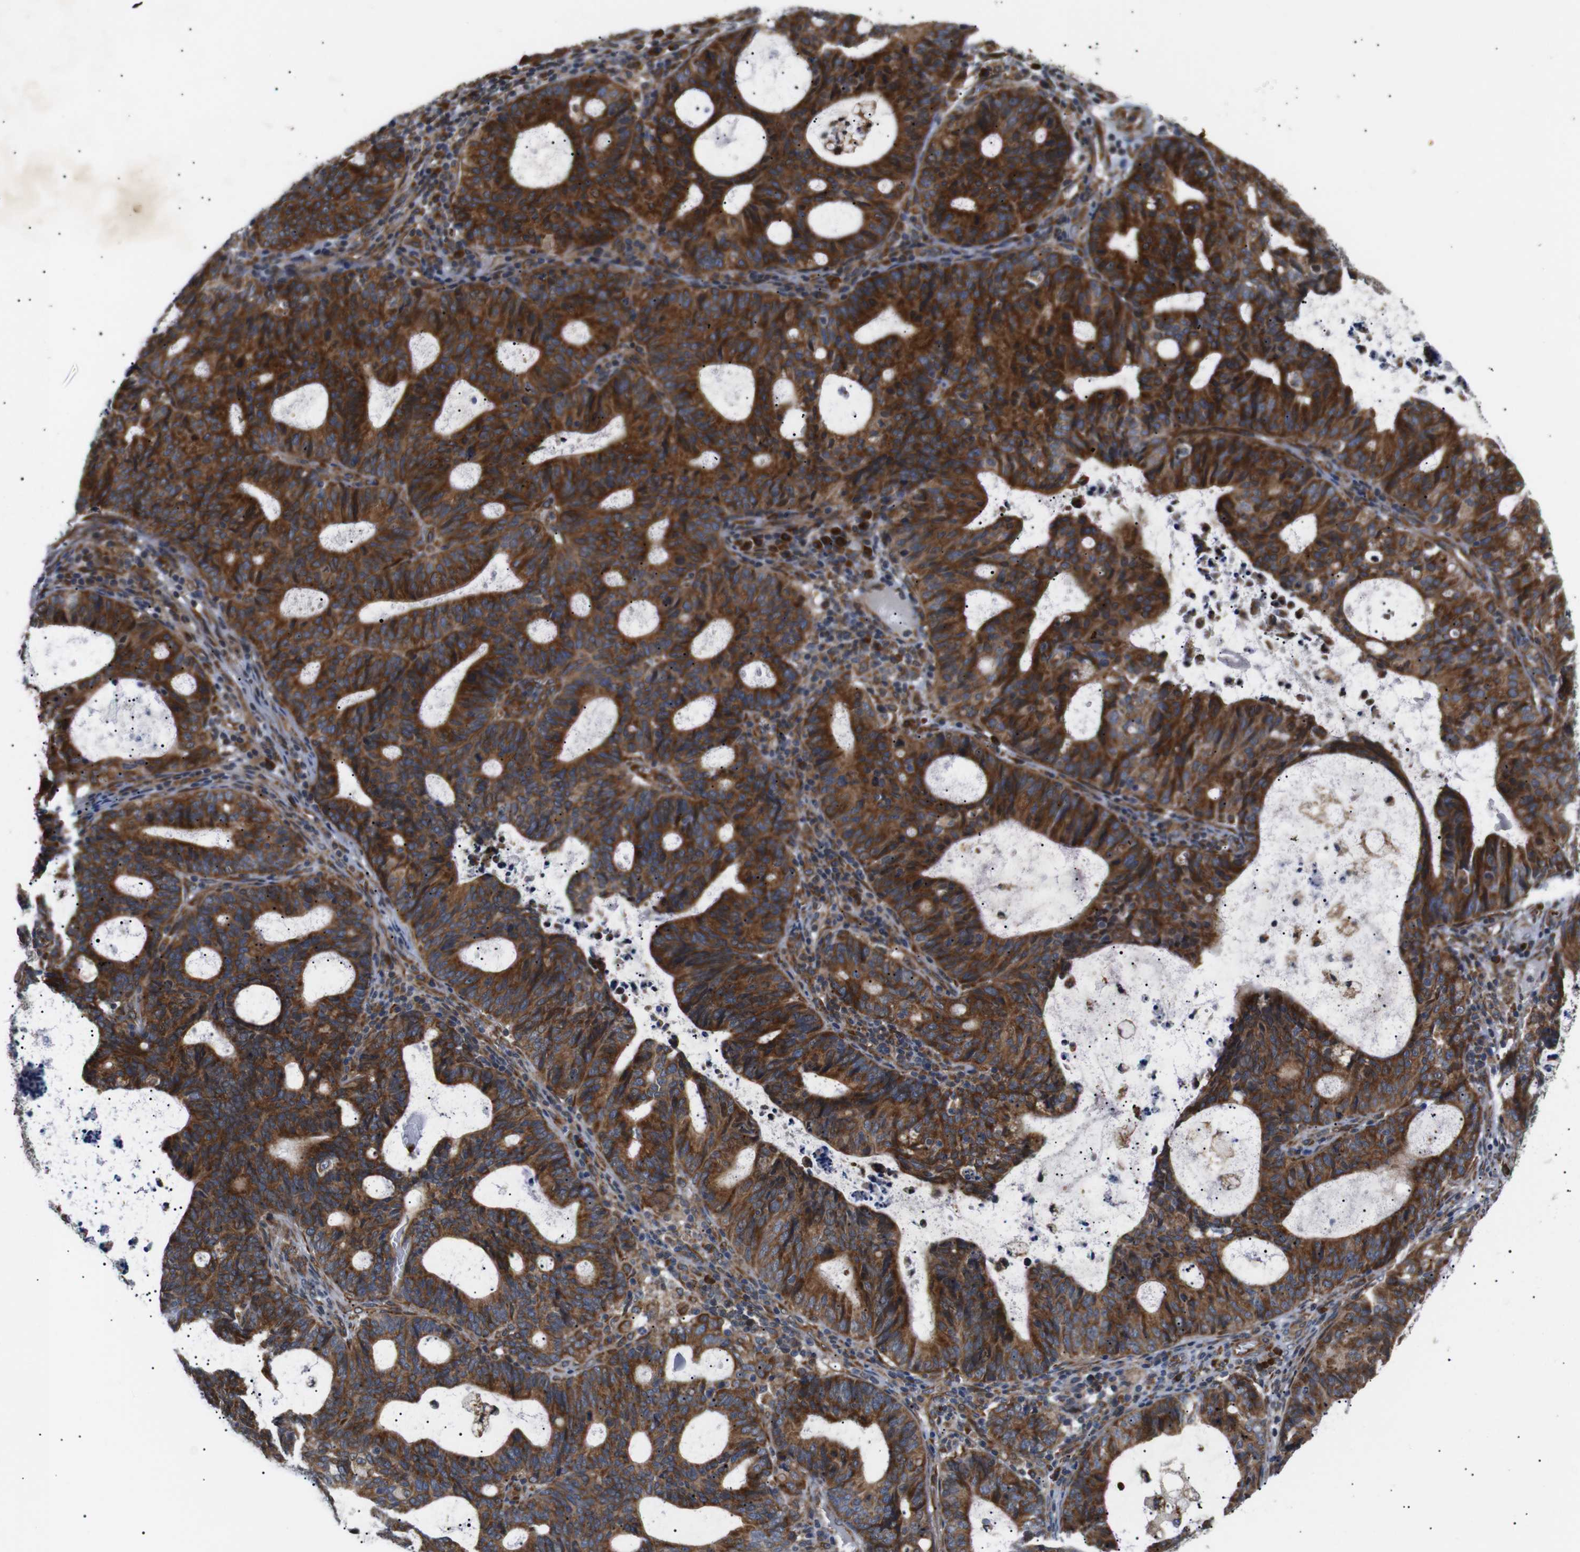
{"staining": {"intensity": "strong", "quantity": ">75%", "location": "cytoplasmic/membranous"}, "tissue": "endometrial cancer", "cell_type": "Tumor cells", "image_type": "cancer", "snomed": [{"axis": "morphology", "description": "Adenocarcinoma, NOS"}, {"axis": "topography", "description": "Uterus"}], "caption": "Human adenocarcinoma (endometrial) stained with a protein marker displays strong staining in tumor cells.", "gene": "KANK4", "patient": {"sex": "female", "age": 83}}